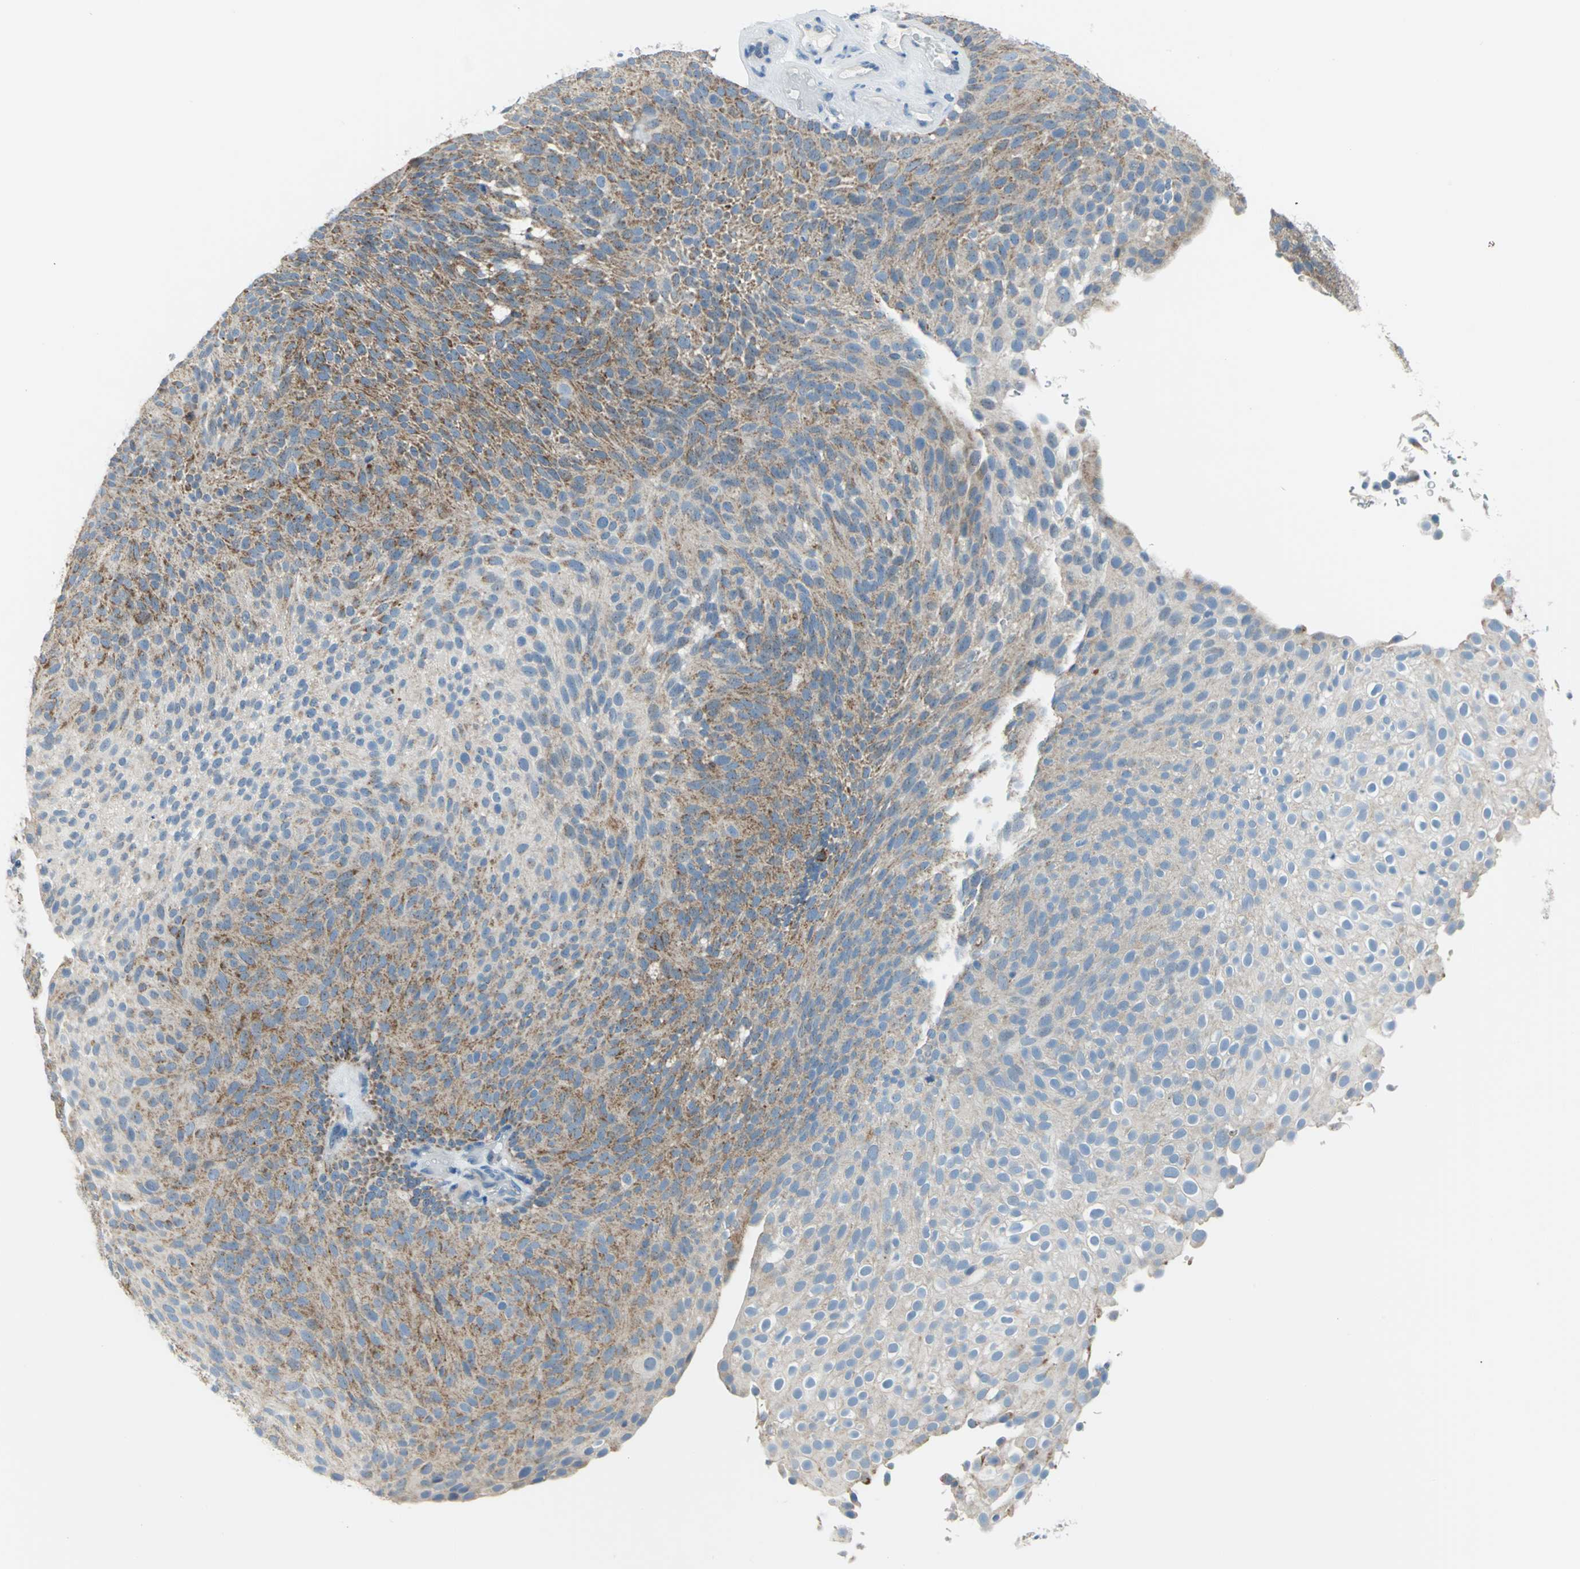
{"staining": {"intensity": "moderate", "quantity": "25%-75%", "location": "cytoplasmic/membranous"}, "tissue": "urothelial cancer", "cell_type": "Tumor cells", "image_type": "cancer", "snomed": [{"axis": "morphology", "description": "Urothelial carcinoma, Low grade"}, {"axis": "topography", "description": "Urinary bladder"}], "caption": "Low-grade urothelial carcinoma stained with a brown dye exhibits moderate cytoplasmic/membranous positive staining in approximately 25%-75% of tumor cells.", "gene": "MUC4", "patient": {"sex": "male", "age": 78}}